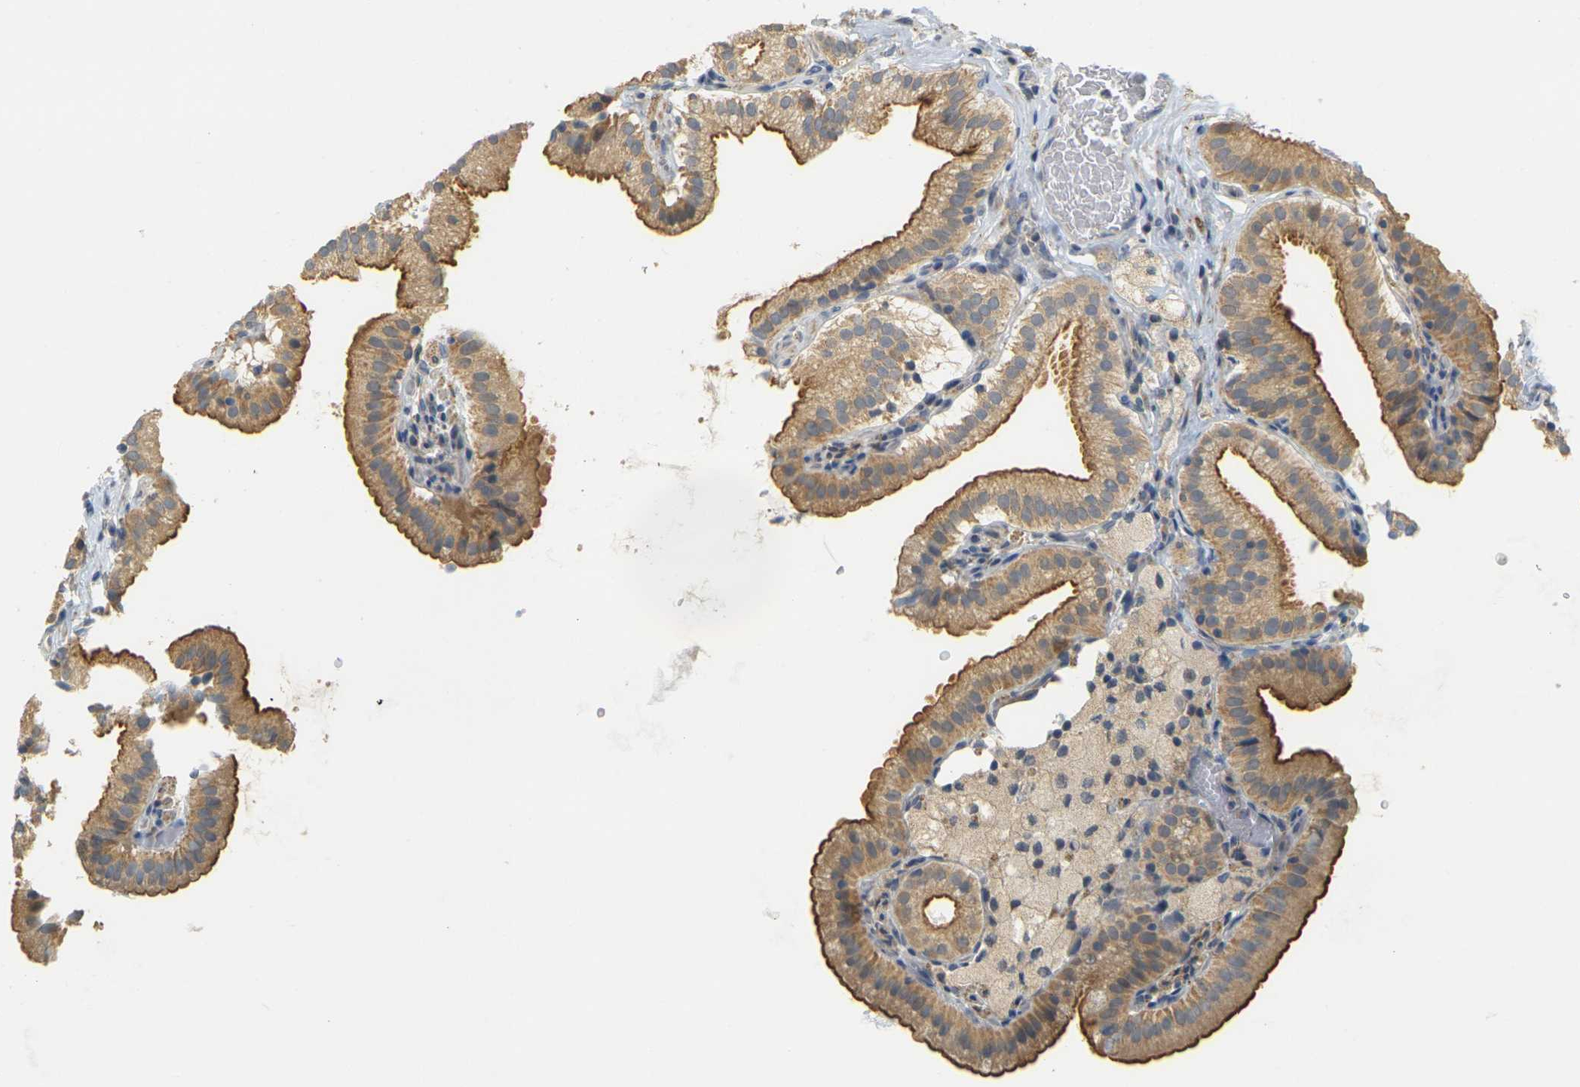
{"staining": {"intensity": "strong", "quantity": ">75%", "location": "cytoplasmic/membranous"}, "tissue": "gallbladder", "cell_type": "Glandular cells", "image_type": "normal", "snomed": [{"axis": "morphology", "description": "Normal tissue, NOS"}, {"axis": "topography", "description": "Gallbladder"}], "caption": "The micrograph reveals a brown stain indicating the presence of a protein in the cytoplasmic/membranous of glandular cells in gallbladder.", "gene": "GDAP1", "patient": {"sex": "male", "age": 54}}